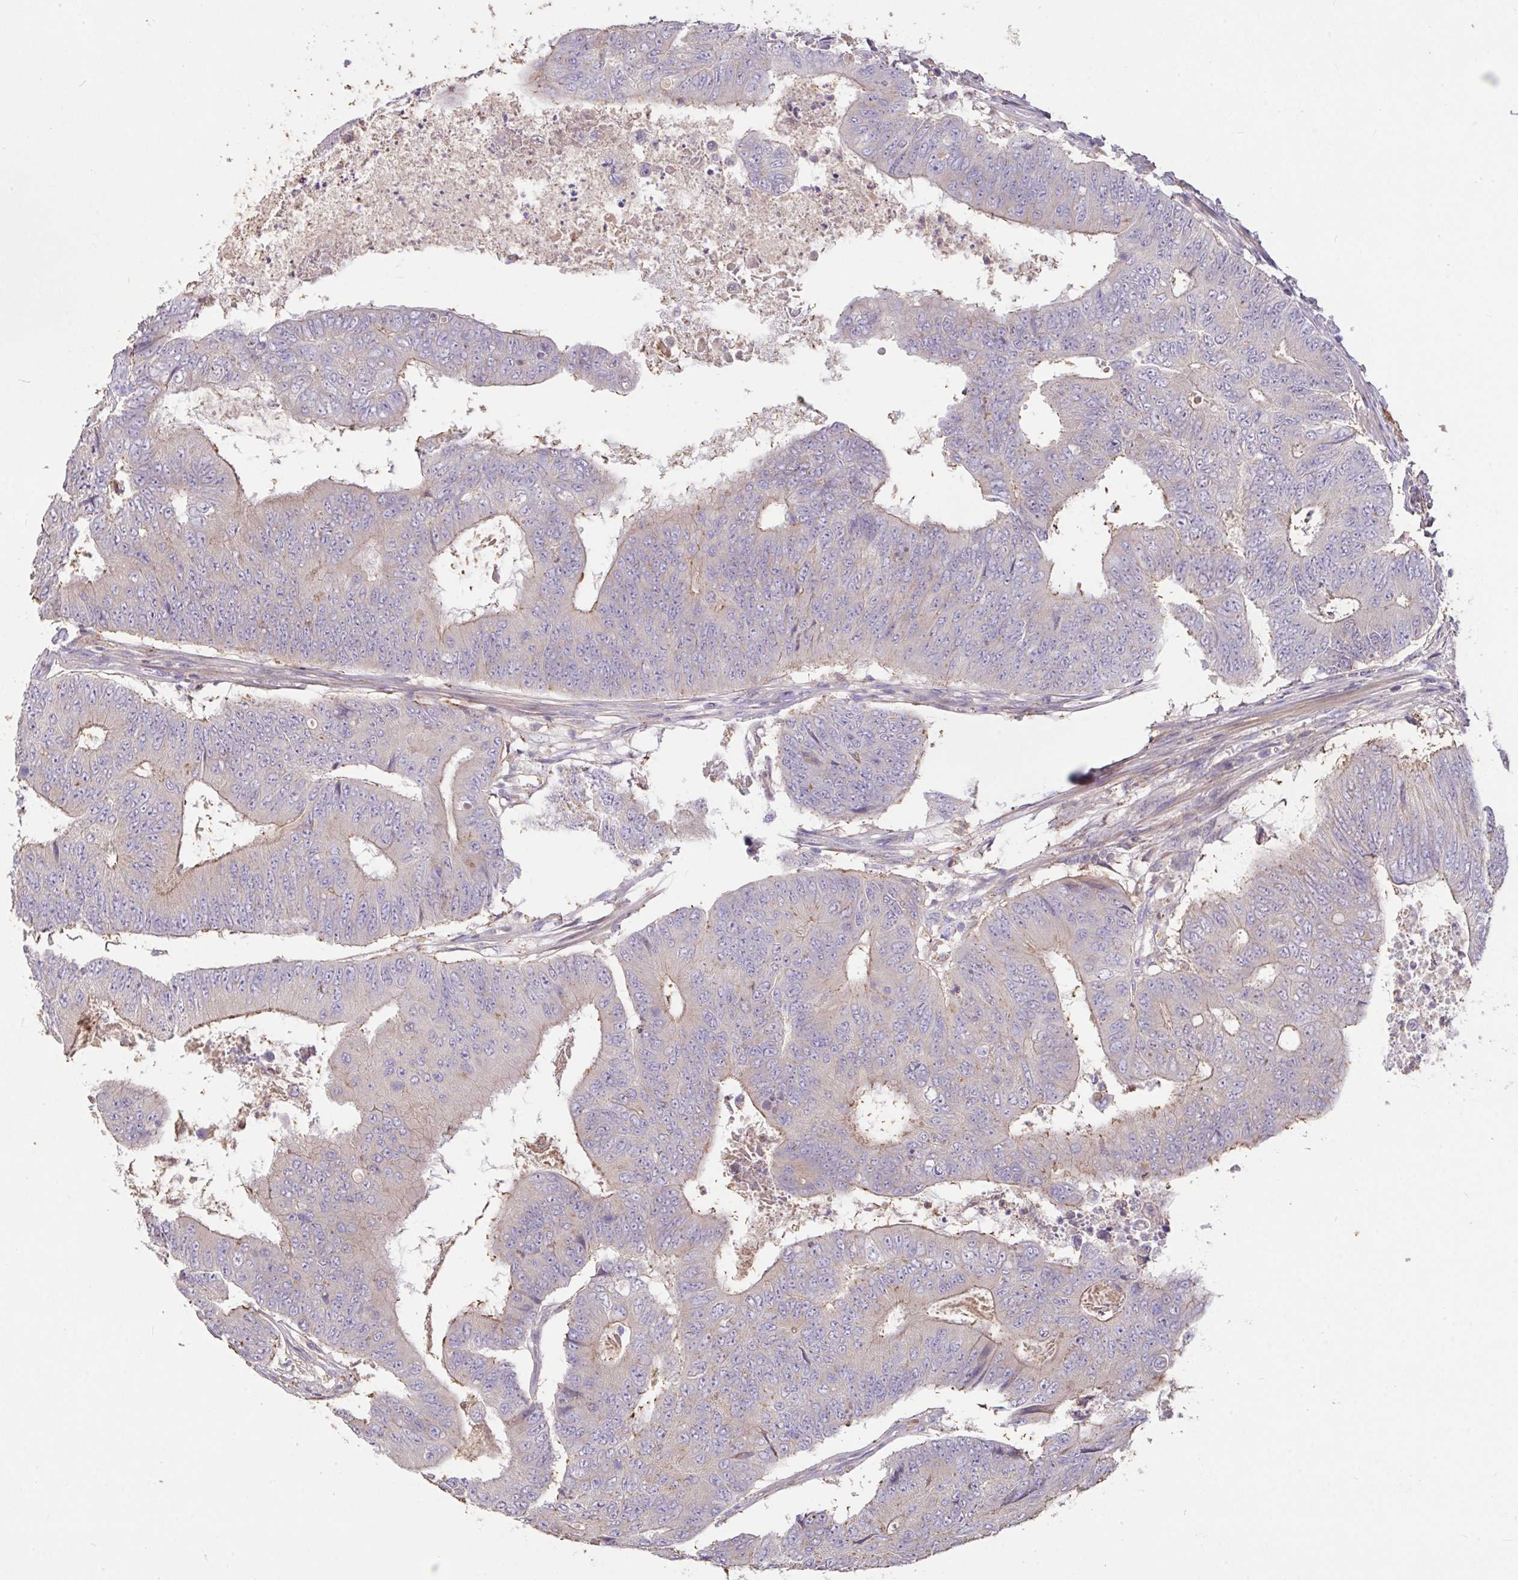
{"staining": {"intensity": "weak", "quantity": "<25%", "location": "cytoplasmic/membranous"}, "tissue": "colorectal cancer", "cell_type": "Tumor cells", "image_type": "cancer", "snomed": [{"axis": "morphology", "description": "Adenocarcinoma, NOS"}, {"axis": "topography", "description": "Colon"}], "caption": "DAB (3,3'-diaminobenzidine) immunohistochemical staining of adenocarcinoma (colorectal) displays no significant expression in tumor cells. (IHC, brightfield microscopy, high magnification).", "gene": "FCER1A", "patient": {"sex": "female", "age": 48}}